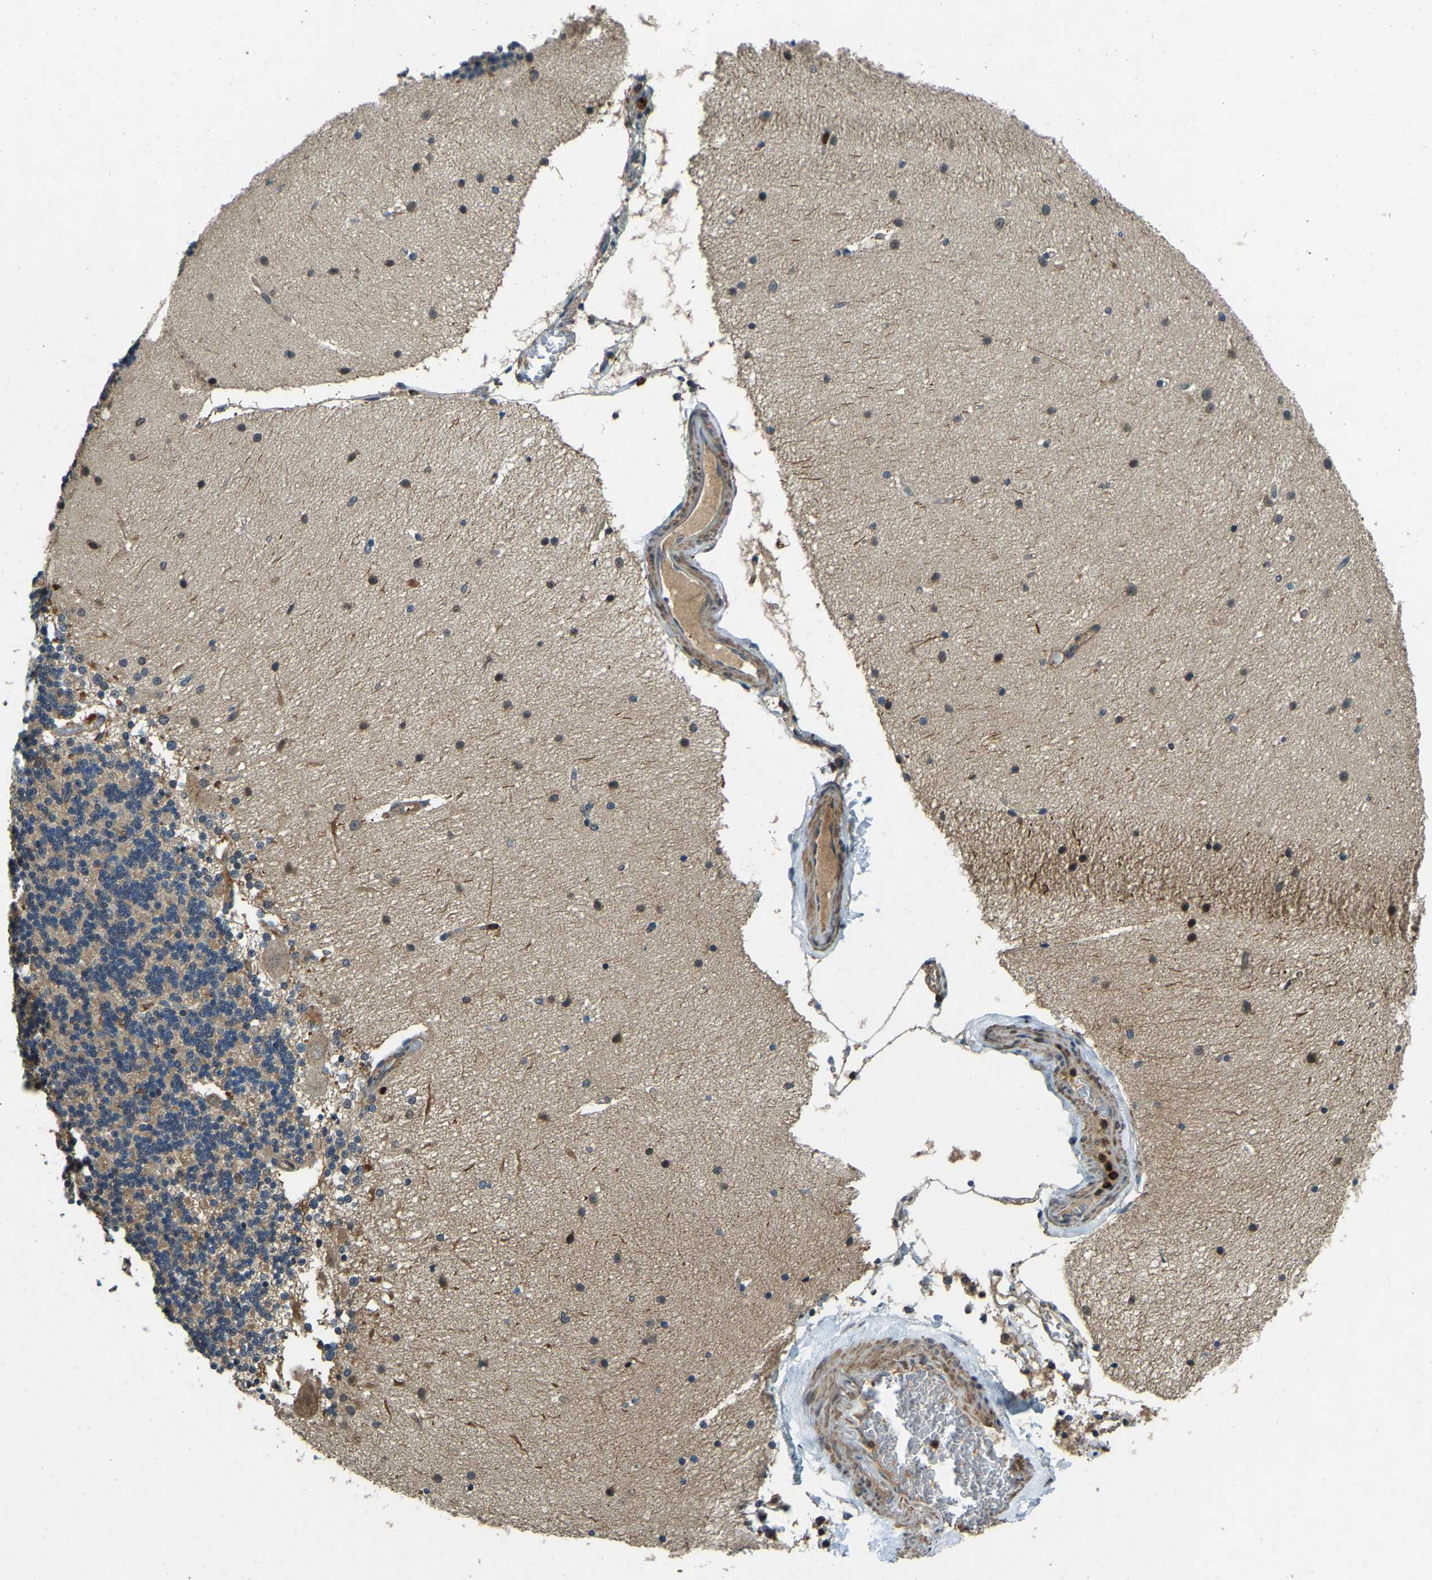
{"staining": {"intensity": "weak", "quantity": "<25%", "location": "cytoplasmic/membranous"}, "tissue": "cerebellum", "cell_type": "Cells in granular layer", "image_type": "normal", "snomed": [{"axis": "morphology", "description": "Normal tissue, NOS"}, {"axis": "topography", "description": "Cerebellum"}], "caption": "Immunohistochemical staining of normal human cerebellum displays no significant expression in cells in granular layer. (DAB immunohistochemistry, high magnification).", "gene": "ATP8B1", "patient": {"sex": "female", "age": 54}}